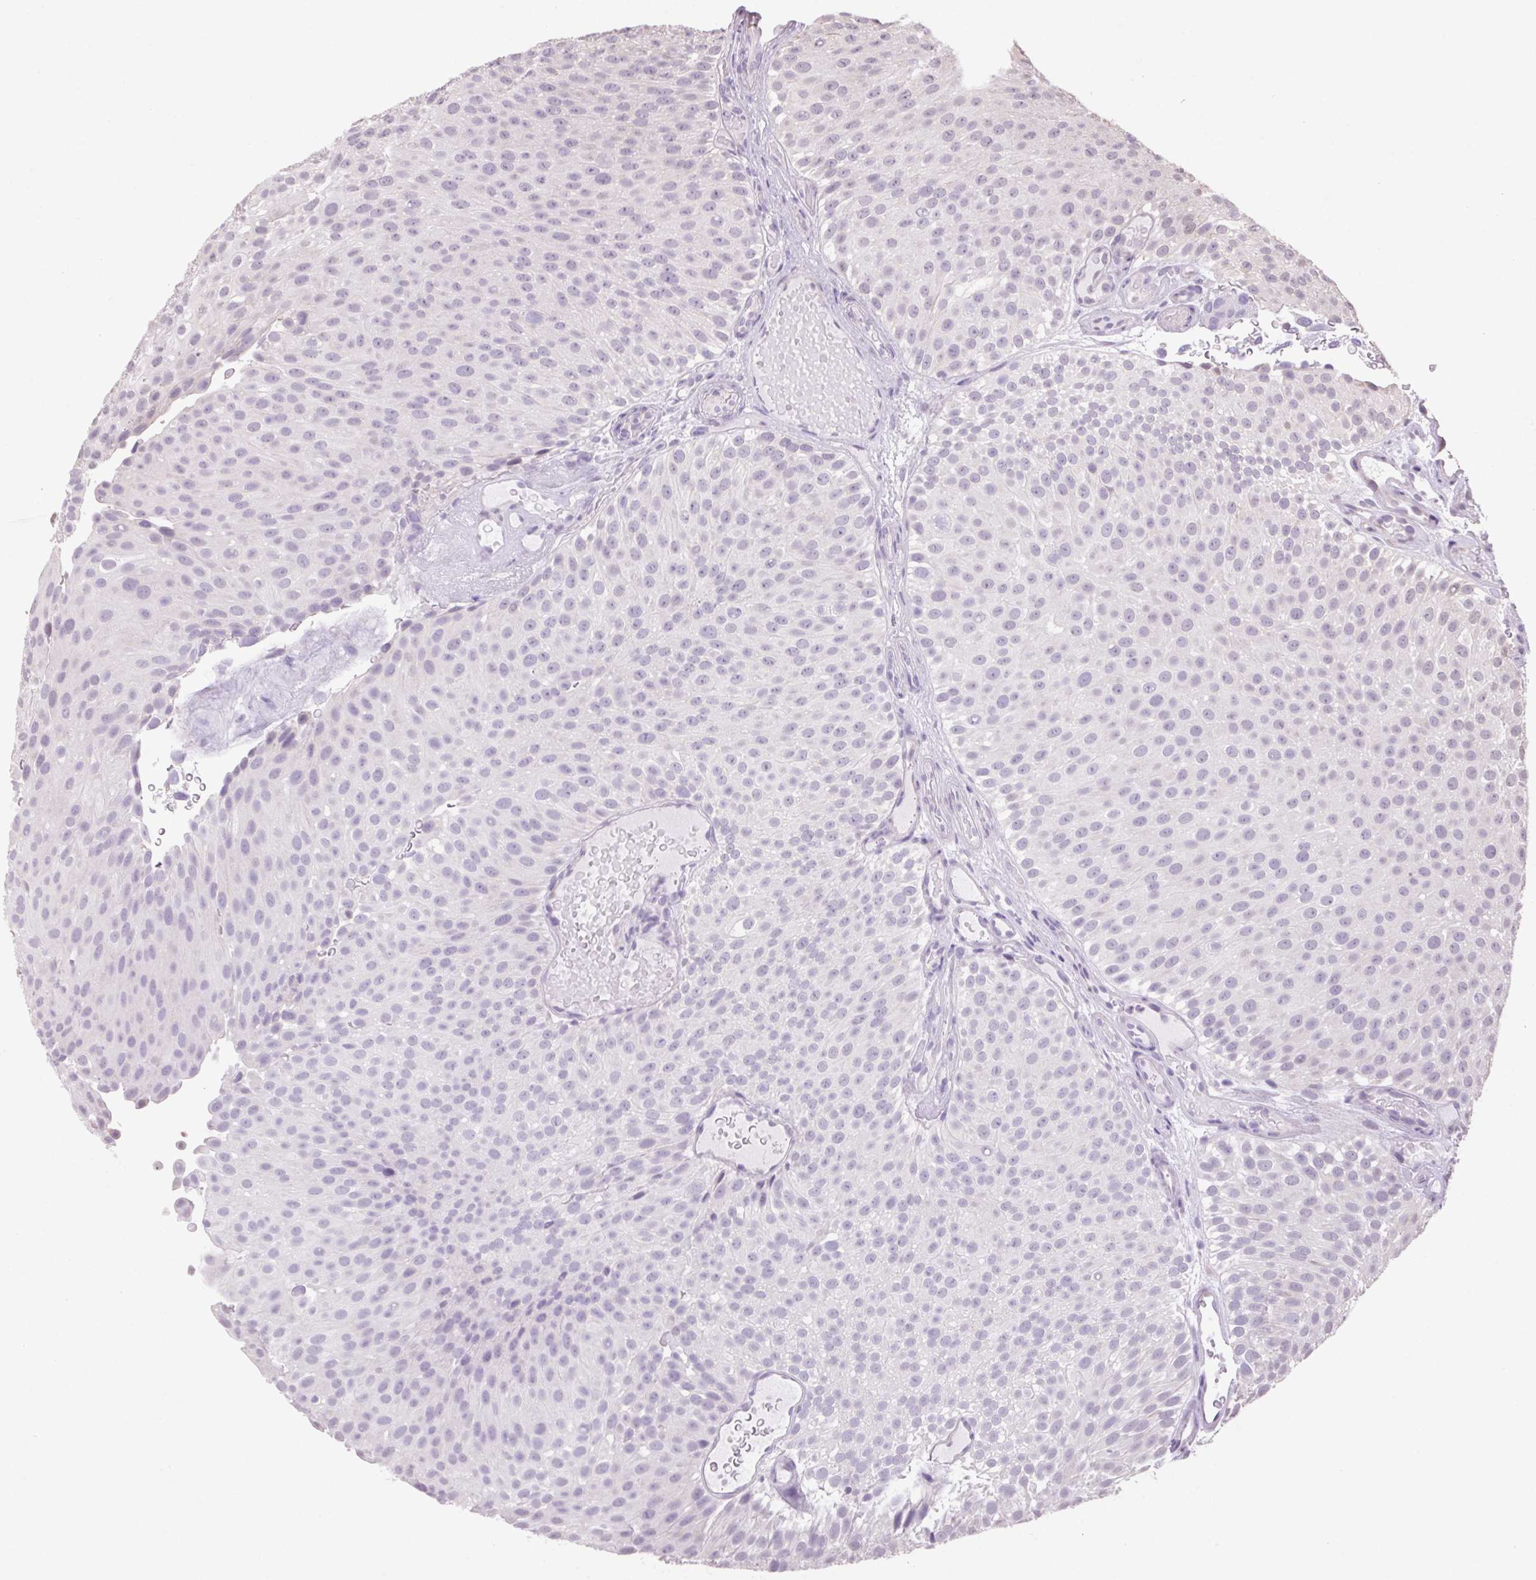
{"staining": {"intensity": "negative", "quantity": "none", "location": "none"}, "tissue": "urothelial cancer", "cell_type": "Tumor cells", "image_type": "cancer", "snomed": [{"axis": "morphology", "description": "Urothelial carcinoma, Low grade"}, {"axis": "topography", "description": "Urinary bladder"}], "caption": "This micrograph is of urothelial cancer stained with immunohistochemistry to label a protein in brown with the nuclei are counter-stained blue. There is no positivity in tumor cells.", "gene": "VWA3B", "patient": {"sex": "male", "age": 78}}